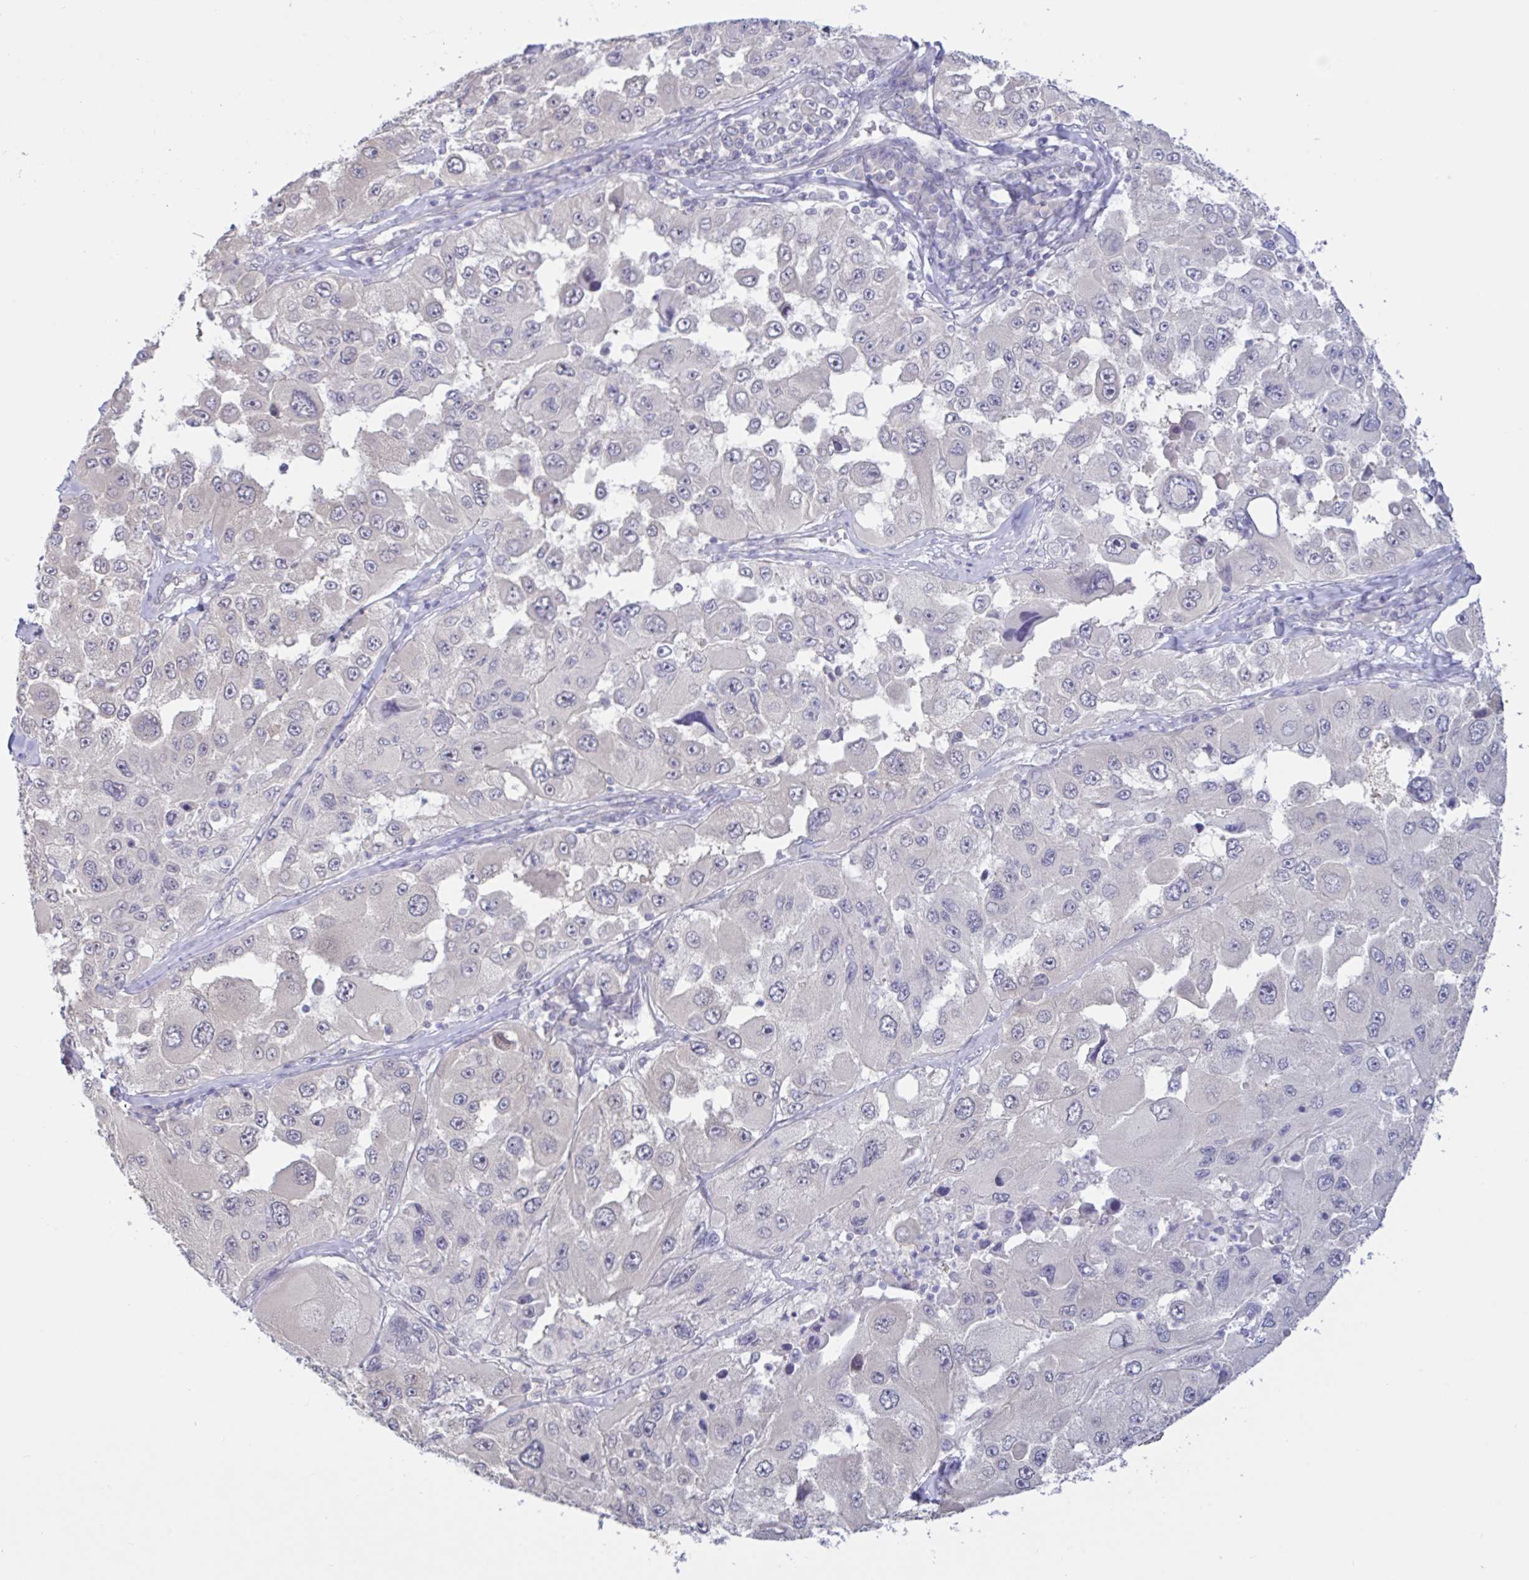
{"staining": {"intensity": "negative", "quantity": "none", "location": "none"}, "tissue": "melanoma", "cell_type": "Tumor cells", "image_type": "cancer", "snomed": [{"axis": "morphology", "description": "Malignant melanoma, Metastatic site"}, {"axis": "topography", "description": "Lymph node"}], "caption": "This is an immunohistochemistry (IHC) micrograph of human malignant melanoma (metastatic site). There is no expression in tumor cells.", "gene": "HYPK", "patient": {"sex": "male", "age": 62}}